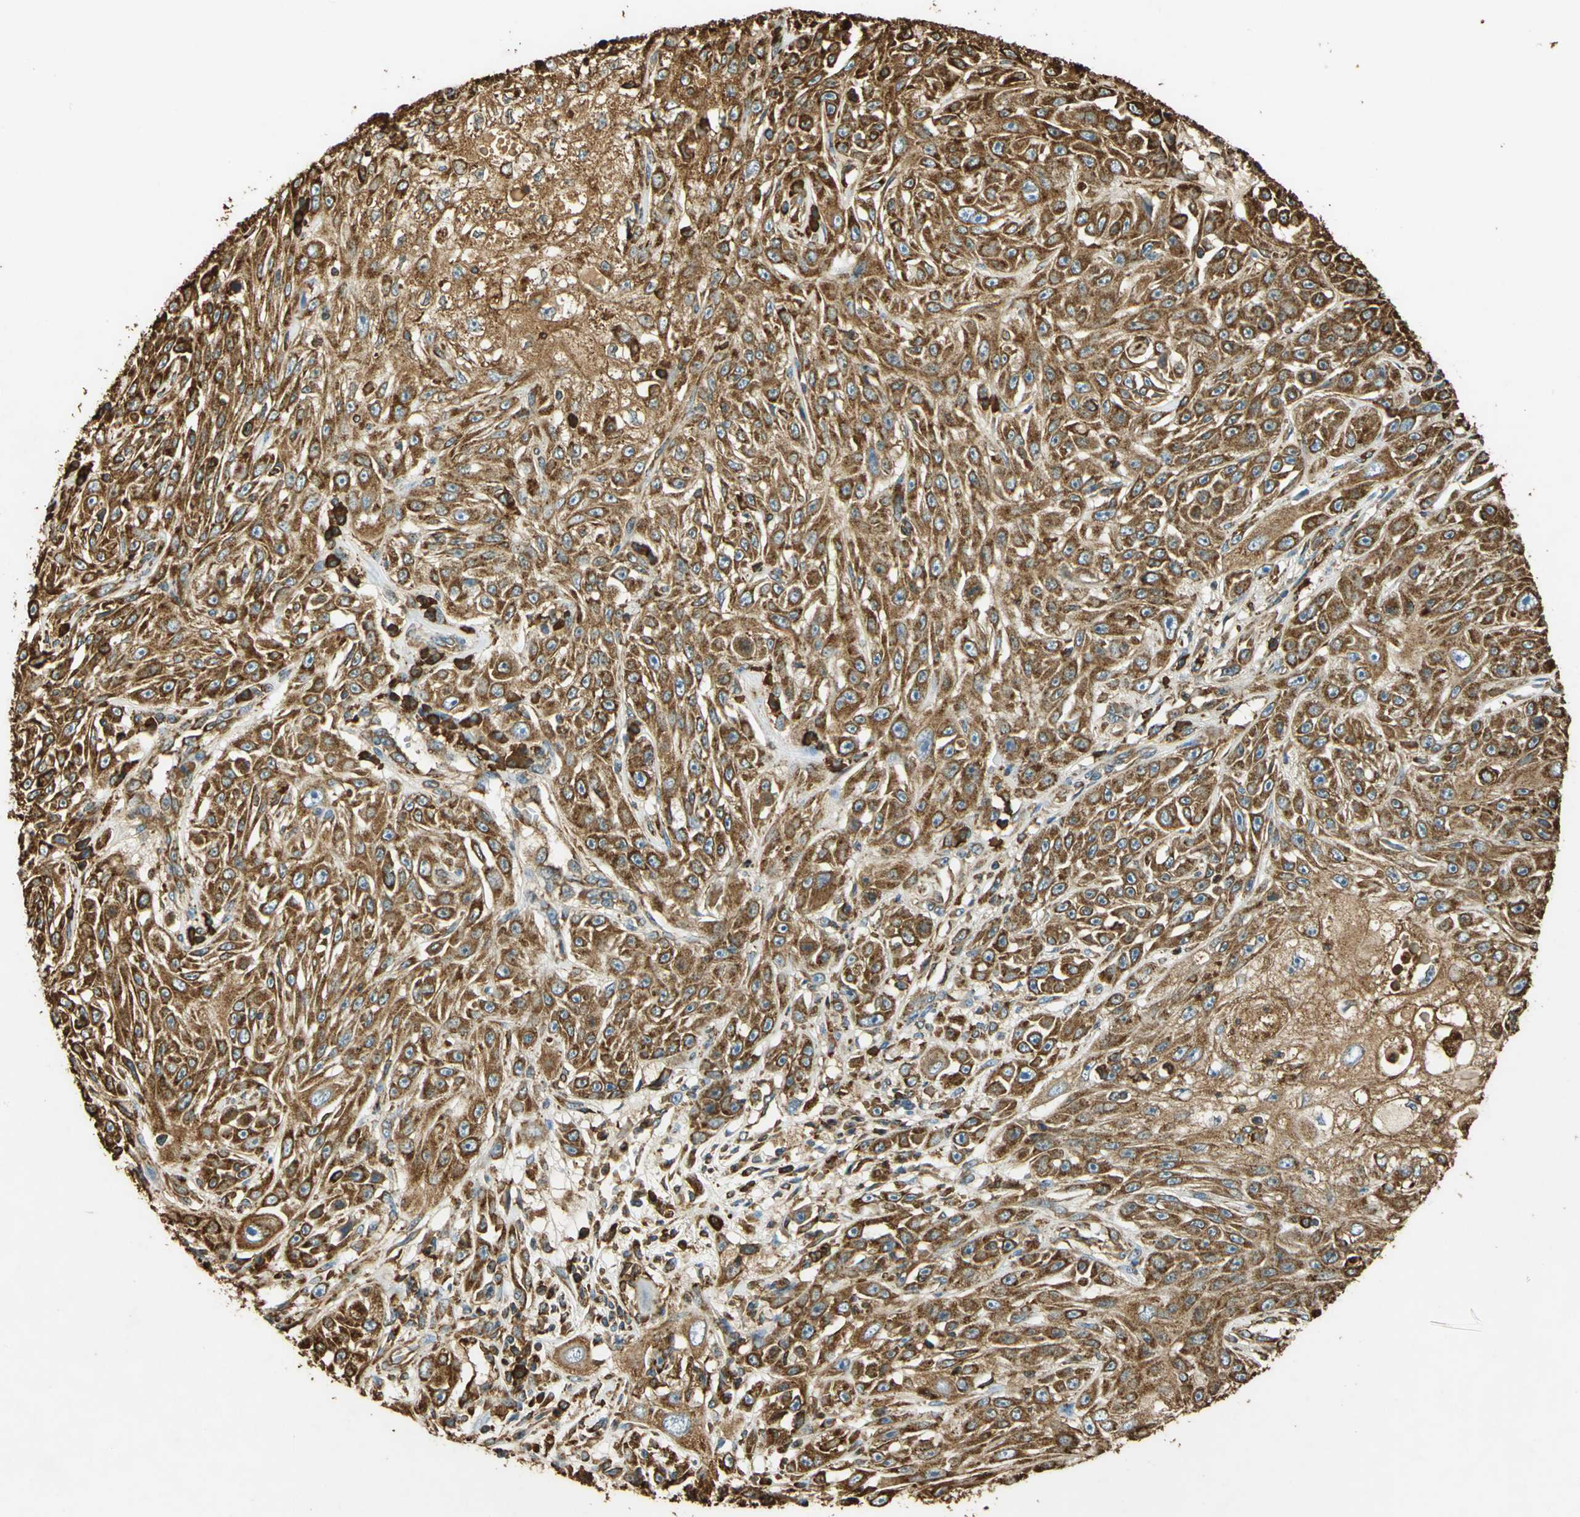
{"staining": {"intensity": "strong", "quantity": ">75%", "location": "cytoplasmic/membranous"}, "tissue": "skin cancer", "cell_type": "Tumor cells", "image_type": "cancer", "snomed": [{"axis": "morphology", "description": "Squamous cell carcinoma, NOS"}, {"axis": "topography", "description": "Skin"}], "caption": "High-magnification brightfield microscopy of squamous cell carcinoma (skin) stained with DAB (3,3'-diaminobenzidine) (brown) and counterstained with hematoxylin (blue). tumor cells exhibit strong cytoplasmic/membranous positivity is present in approximately>75% of cells. The protein of interest is stained brown, and the nuclei are stained in blue (DAB IHC with brightfield microscopy, high magnification).", "gene": "HSP90B1", "patient": {"sex": "male", "age": 75}}